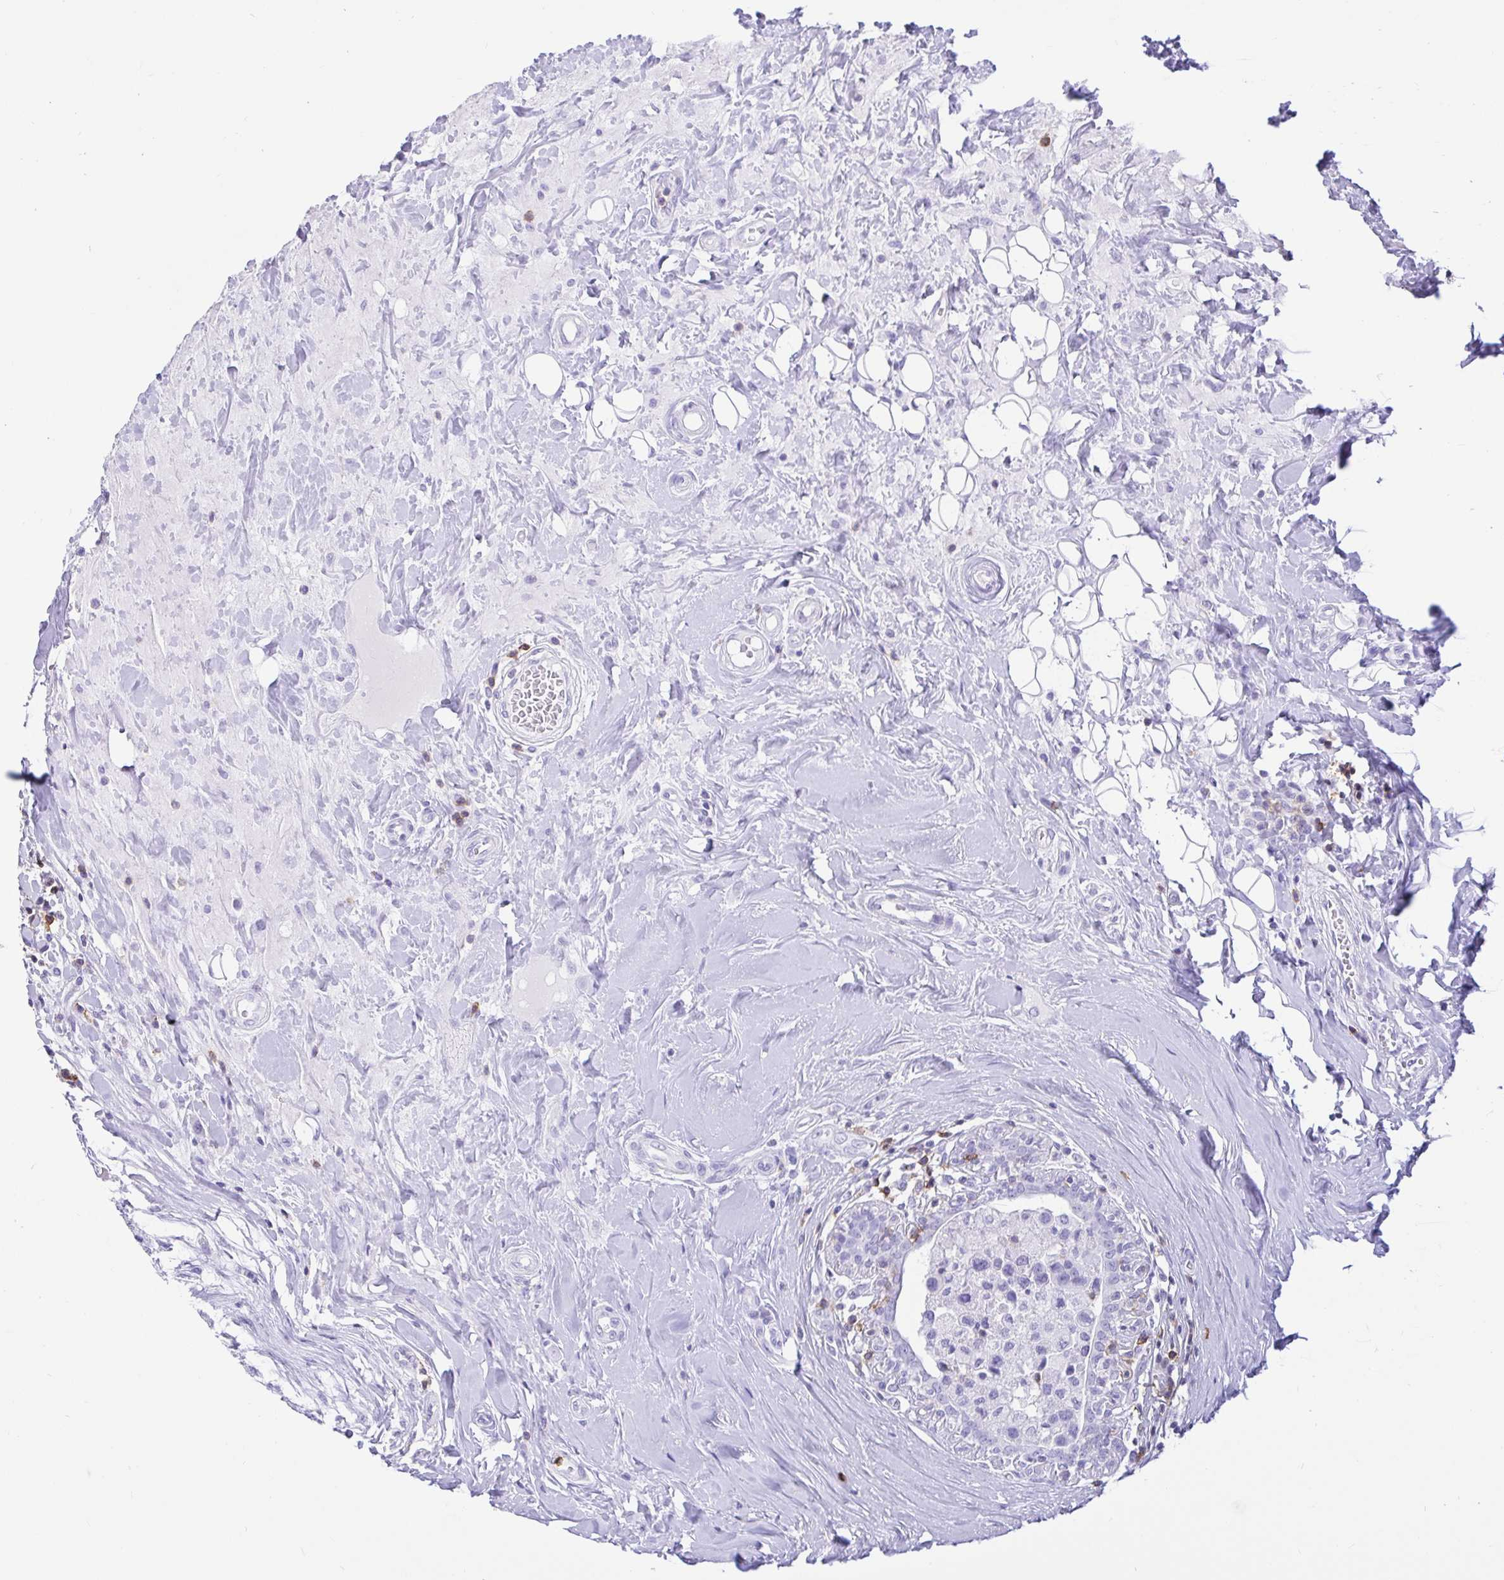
{"staining": {"intensity": "negative", "quantity": "none", "location": "none"}, "tissue": "breast cancer", "cell_type": "Tumor cells", "image_type": "cancer", "snomed": [{"axis": "morphology", "description": "Duct carcinoma"}, {"axis": "topography", "description": "Breast"}], "caption": "Intraductal carcinoma (breast) was stained to show a protein in brown. There is no significant positivity in tumor cells.", "gene": "CD5", "patient": {"sex": "female", "age": 24}}